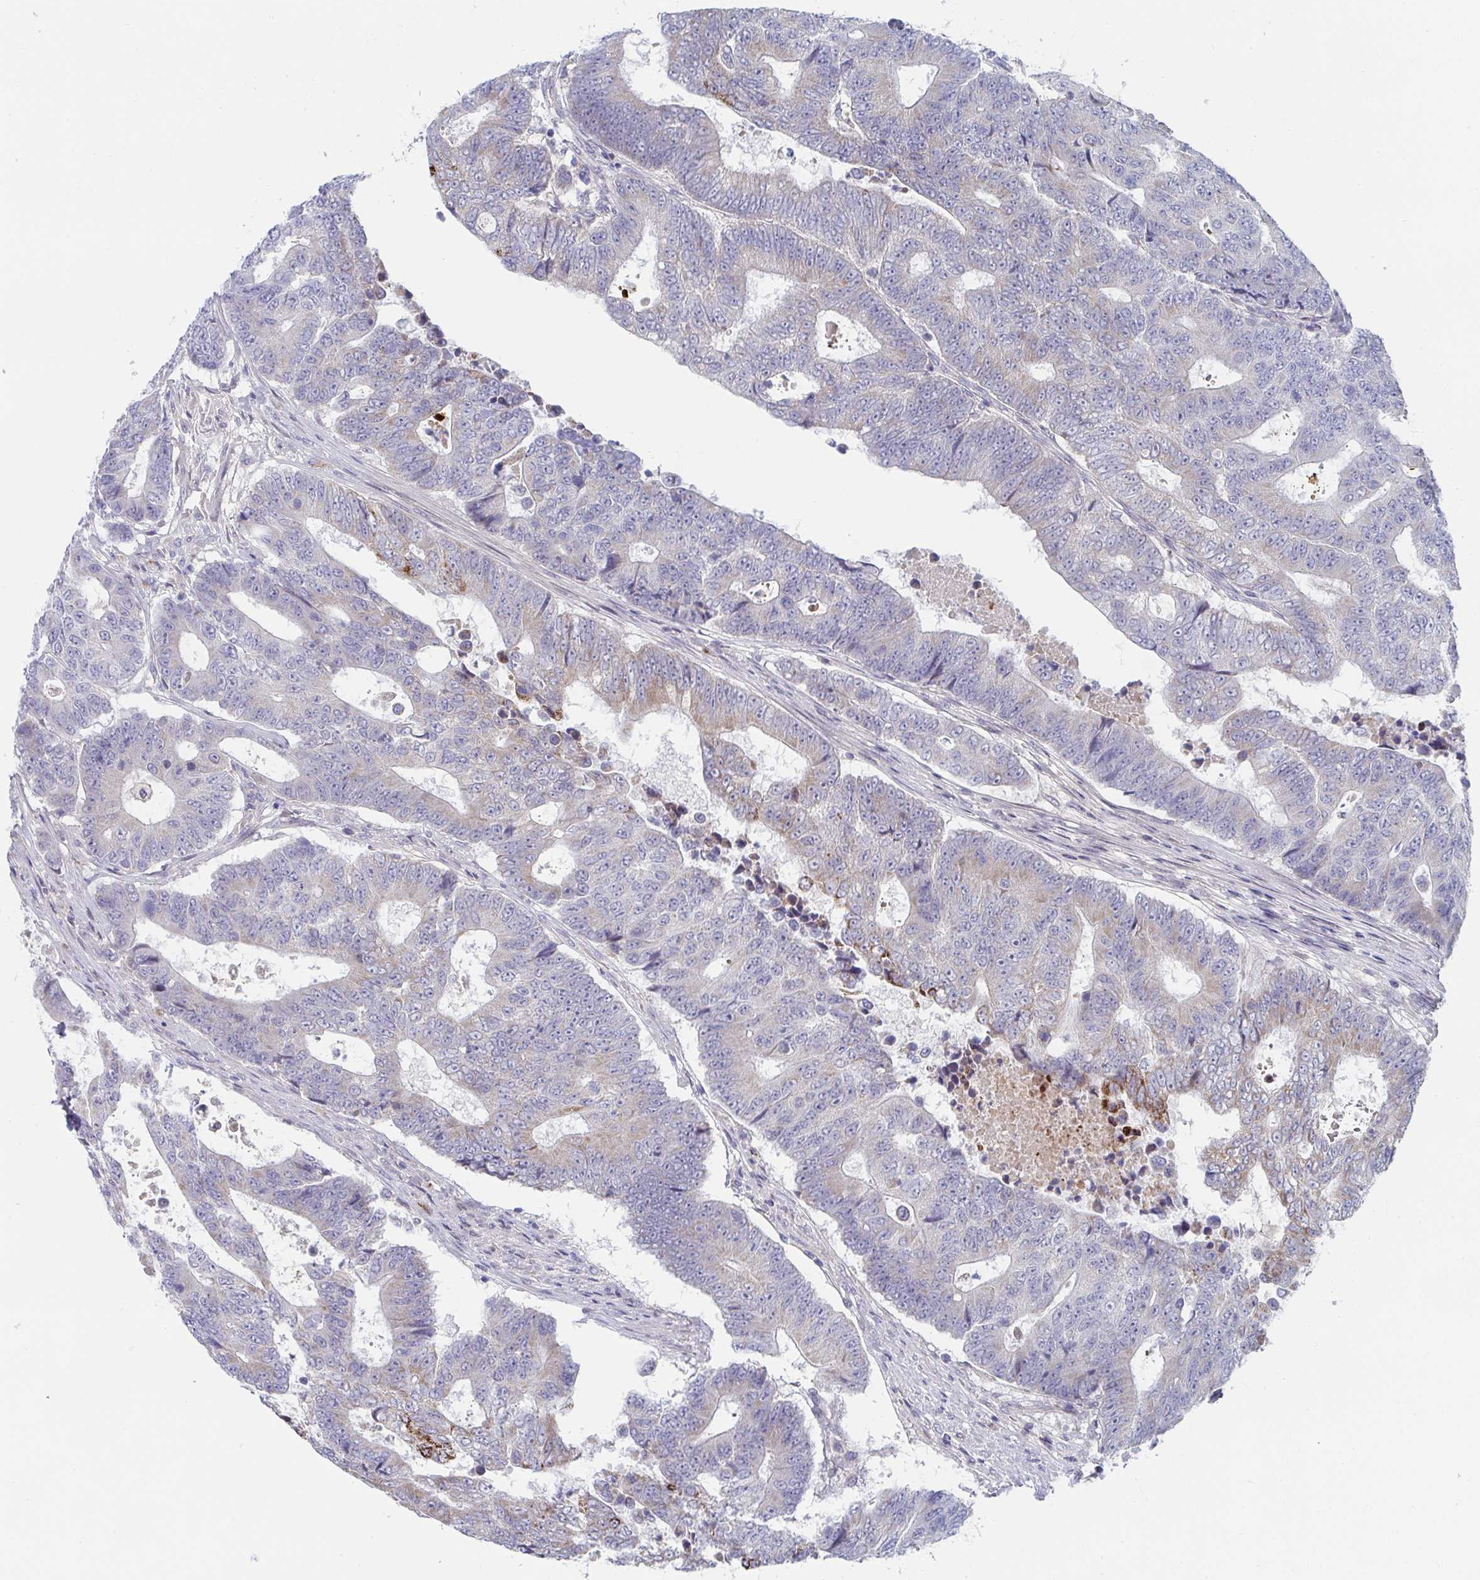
{"staining": {"intensity": "weak", "quantity": "<25%", "location": "cytoplasmic/membranous"}, "tissue": "colorectal cancer", "cell_type": "Tumor cells", "image_type": "cancer", "snomed": [{"axis": "morphology", "description": "Adenocarcinoma, NOS"}, {"axis": "topography", "description": "Colon"}], "caption": "This is a photomicrograph of IHC staining of colorectal adenocarcinoma, which shows no expression in tumor cells.", "gene": "VWDE", "patient": {"sex": "female", "age": 48}}